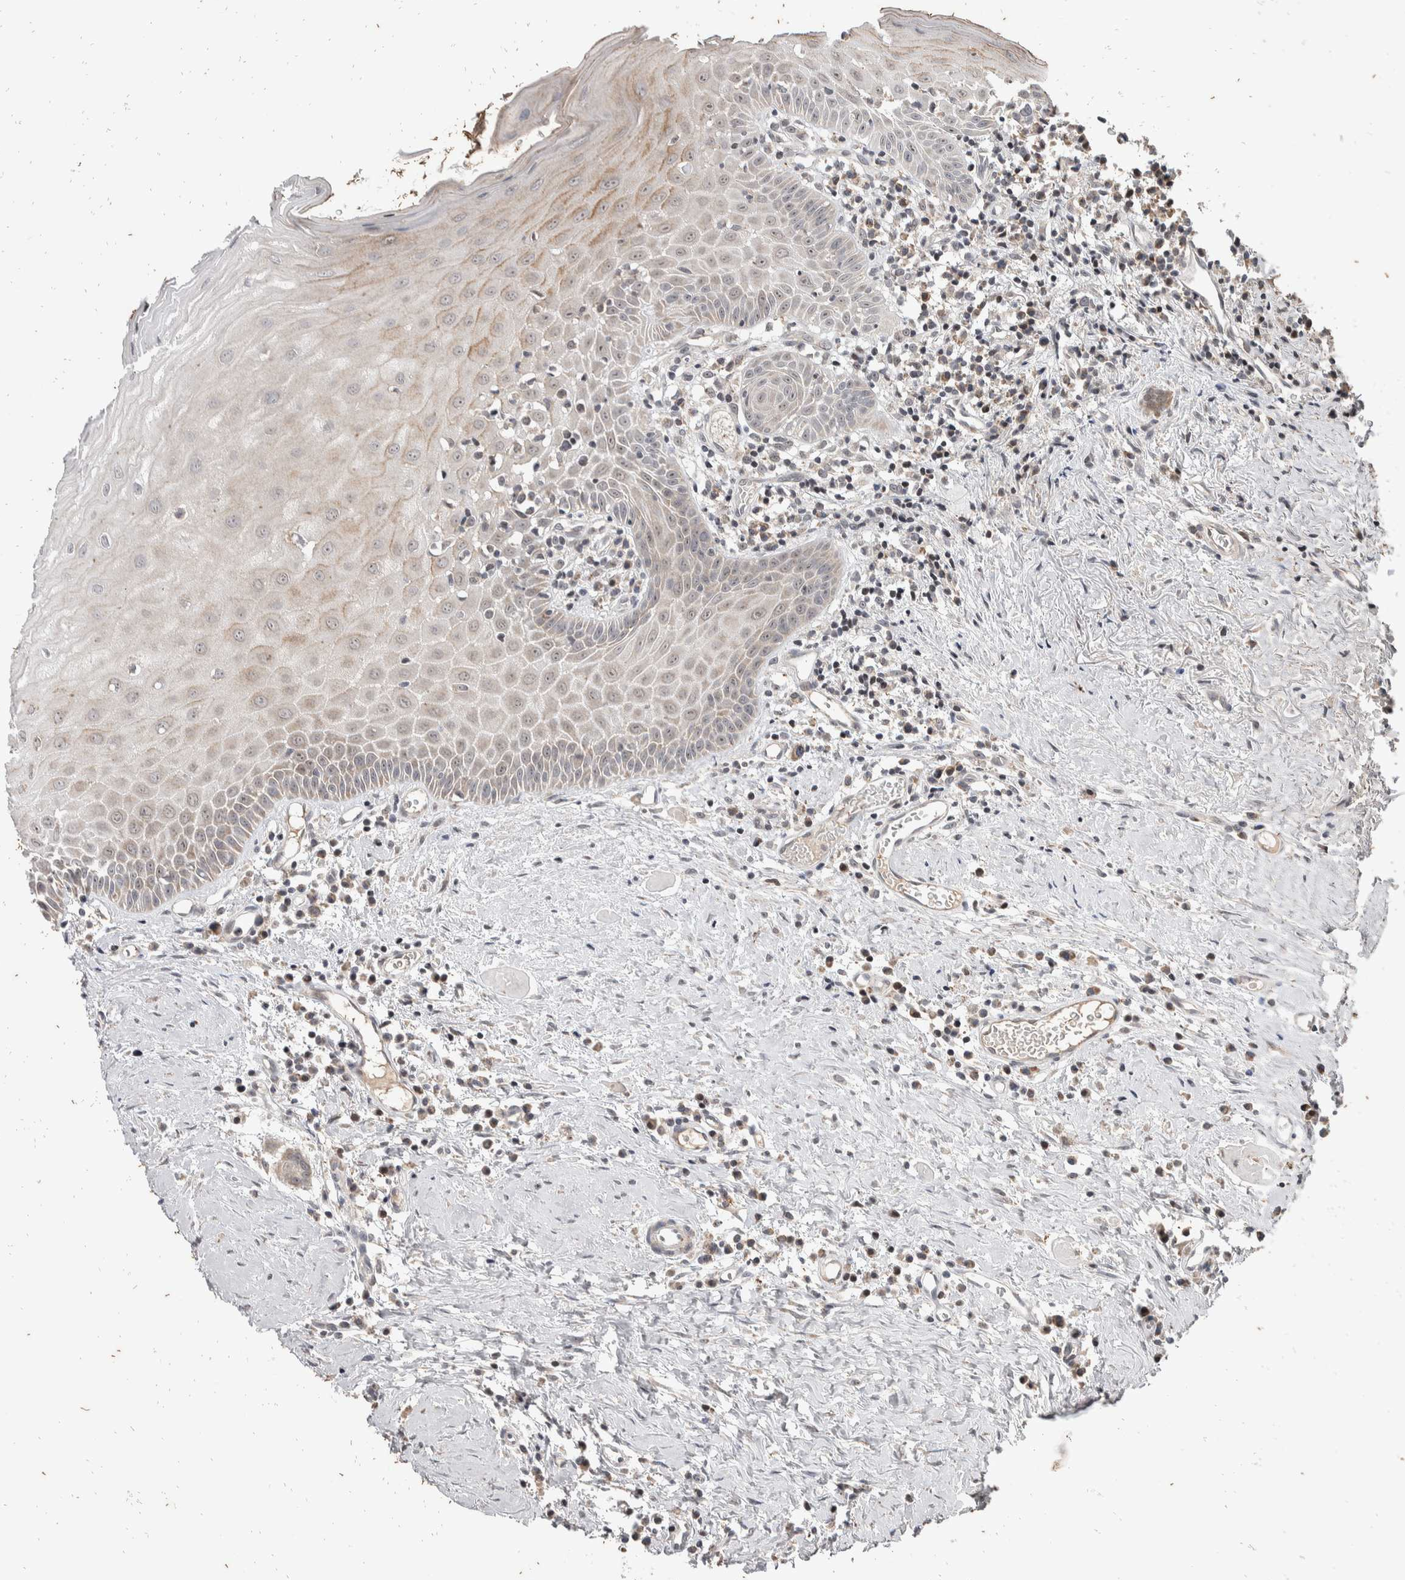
{"staining": {"intensity": "moderate", "quantity": "<25%", "location": "cytoplasmic/membranous,nuclear"}, "tissue": "oral mucosa", "cell_type": "Squamous epithelial cells", "image_type": "normal", "snomed": [{"axis": "morphology", "description": "Normal tissue, NOS"}, {"axis": "topography", "description": "Skeletal muscle"}, {"axis": "topography", "description": "Oral tissue"}, {"axis": "topography", "description": "Peripheral nerve tissue"}], "caption": "Oral mucosa was stained to show a protein in brown. There is low levels of moderate cytoplasmic/membranous,nuclear expression in approximately <25% of squamous epithelial cells. (DAB (3,3'-diaminobenzidine) IHC, brown staining for protein, blue staining for nuclei).", "gene": "ATXN7L1", "patient": {"sex": "female", "age": 84}}